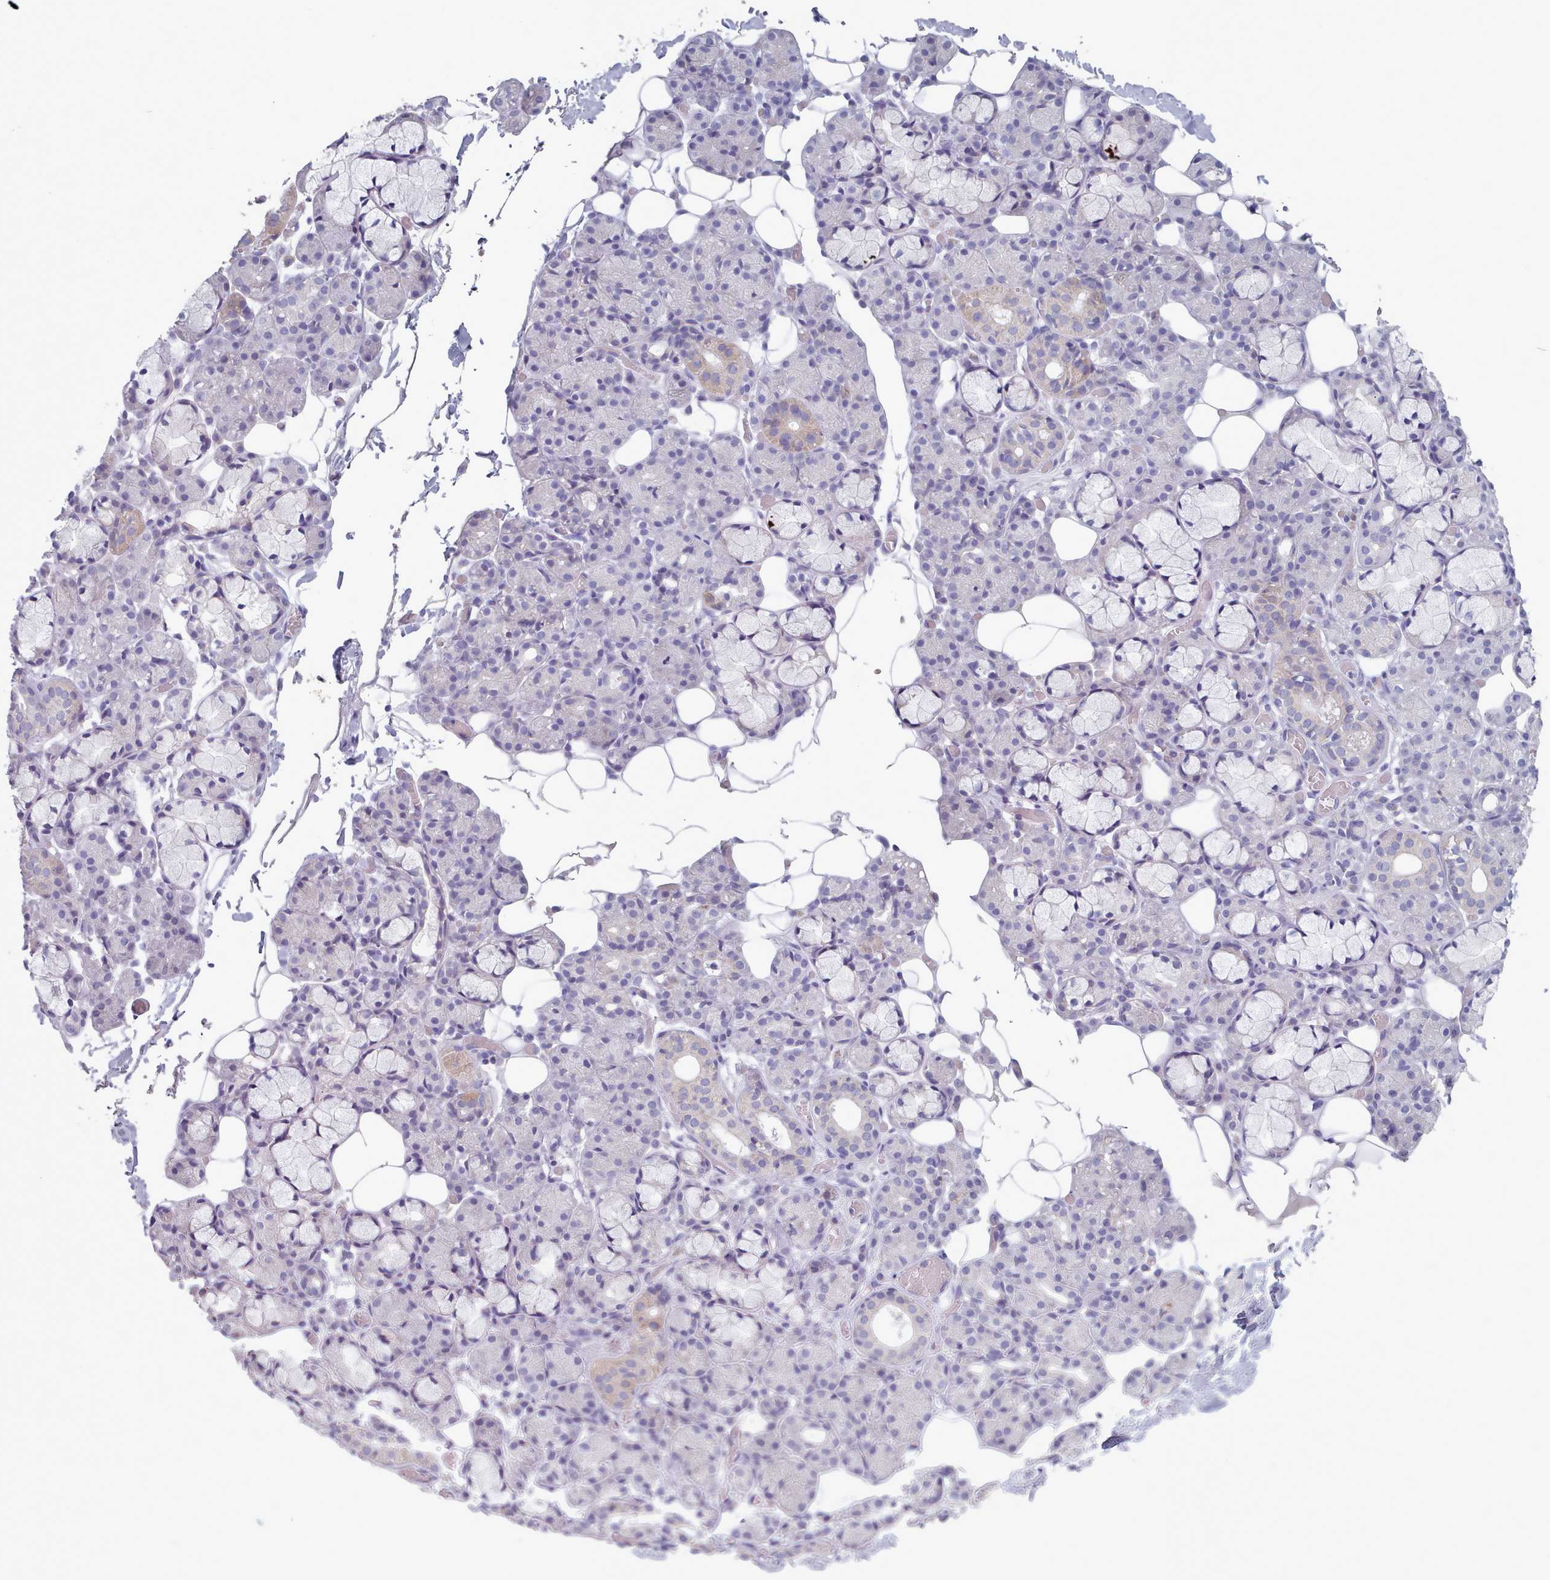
{"staining": {"intensity": "weak", "quantity": "<25%", "location": "cytoplasmic/membranous"}, "tissue": "salivary gland", "cell_type": "Glandular cells", "image_type": "normal", "snomed": [{"axis": "morphology", "description": "Normal tissue, NOS"}, {"axis": "topography", "description": "Salivary gland"}], "caption": "Immunohistochemical staining of unremarkable salivary gland displays no significant positivity in glandular cells. Brightfield microscopy of immunohistochemistry (IHC) stained with DAB (3,3'-diaminobenzidine) (brown) and hematoxylin (blue), captured at high magnification.", "gene": "HAO1", "patient": {"sex": "male", "age": 63}}